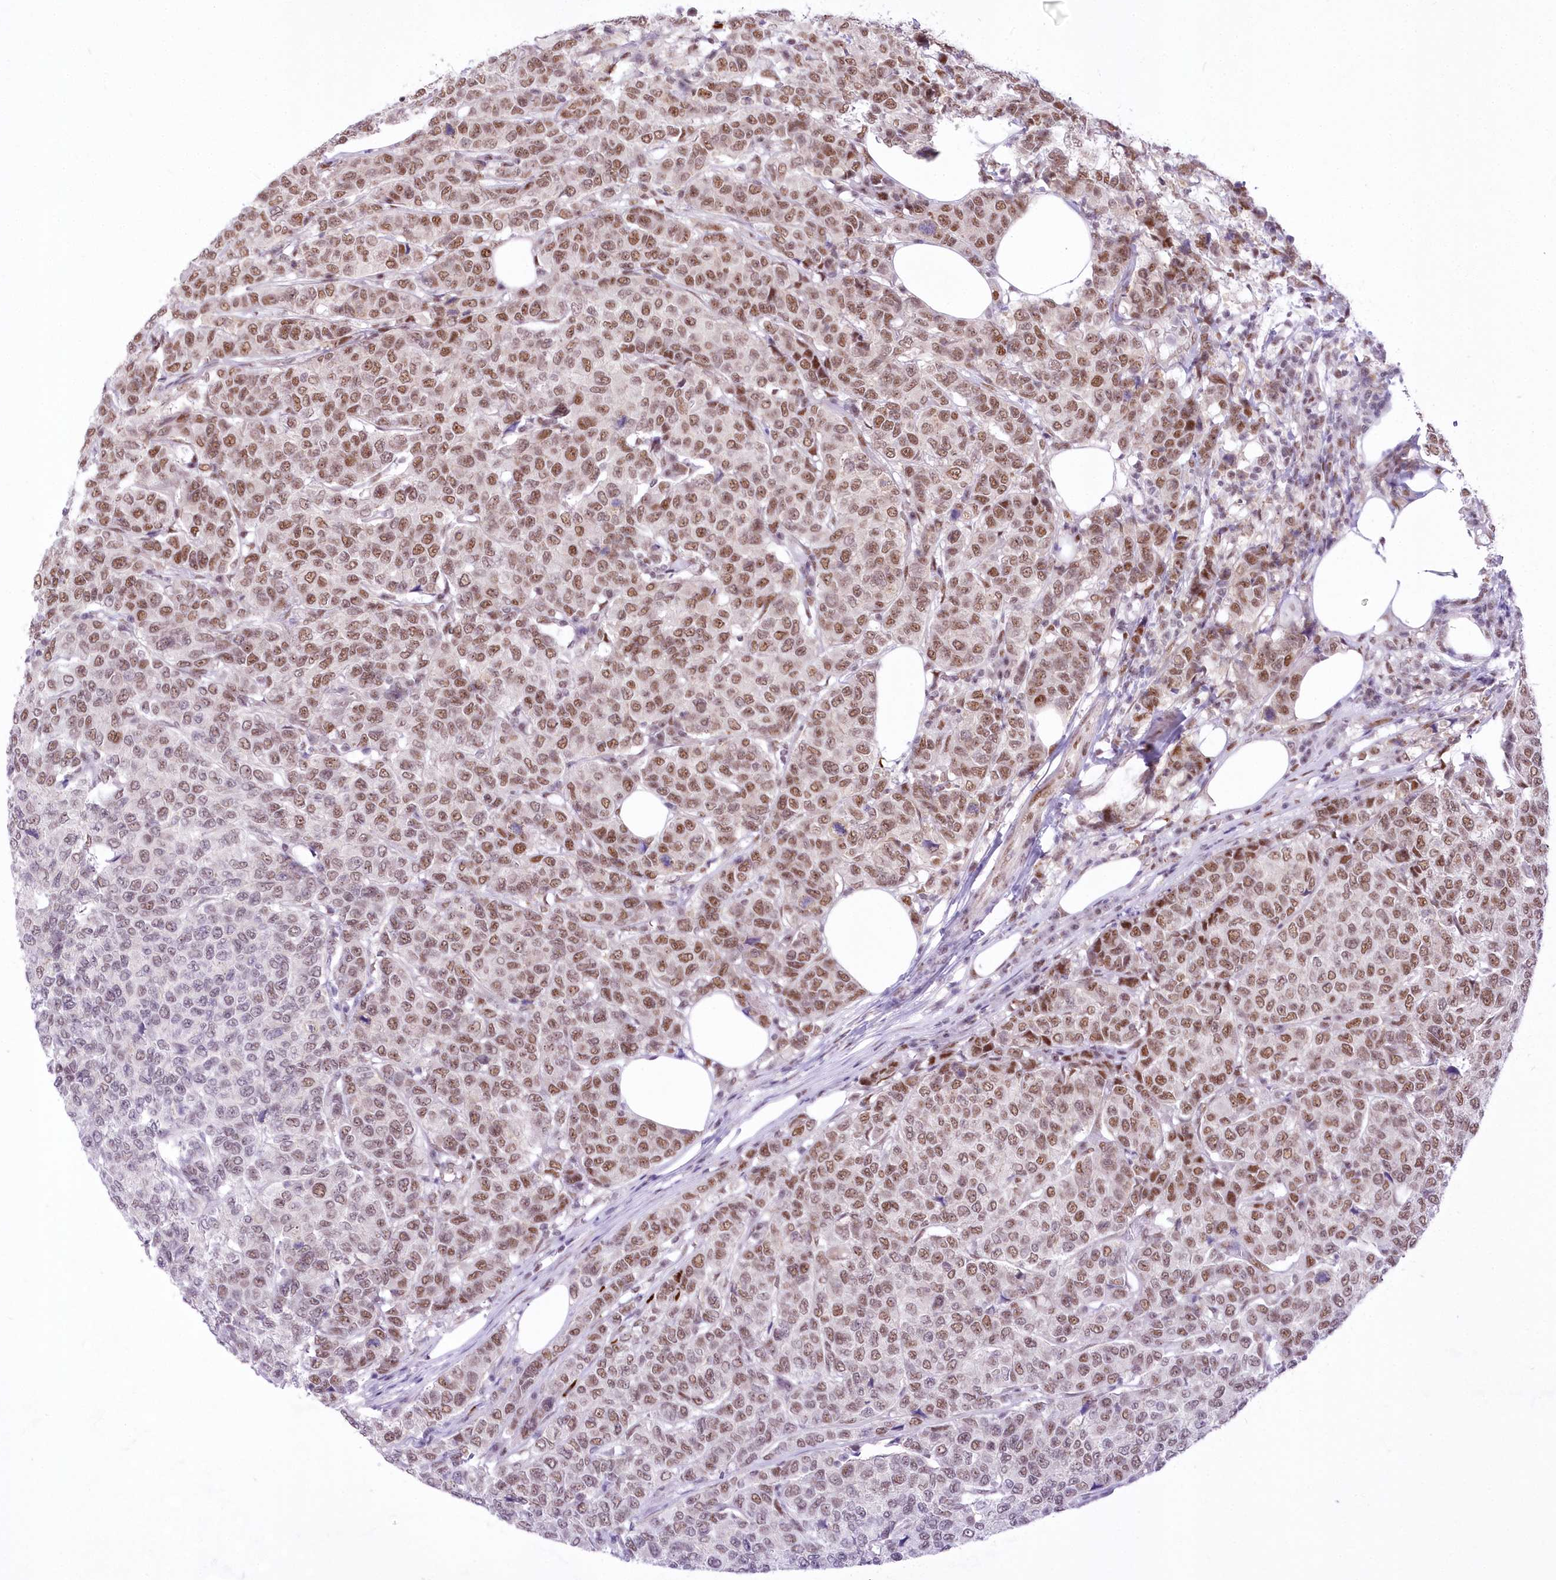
{"staining": {"intensity": "moderate", "quantity": ">75%", "location": "nuclear"}, "tissue": "breast cancer", "cell_type": "Tumor cells", "image_type": "cancer", "snomed": [{"axis": "morphology", "description": "Duct carcinoma"}, {"axis": "topography", "description": "Breast"}], "caption": "The image exhibits staining of breast cancer (infiltrating ductal carcinoma), revealing moderate nuclear protein expression (brown color) within tumor cells.", "gene": "NSUN2", "patient": {"sex": "female", "age": 55}}